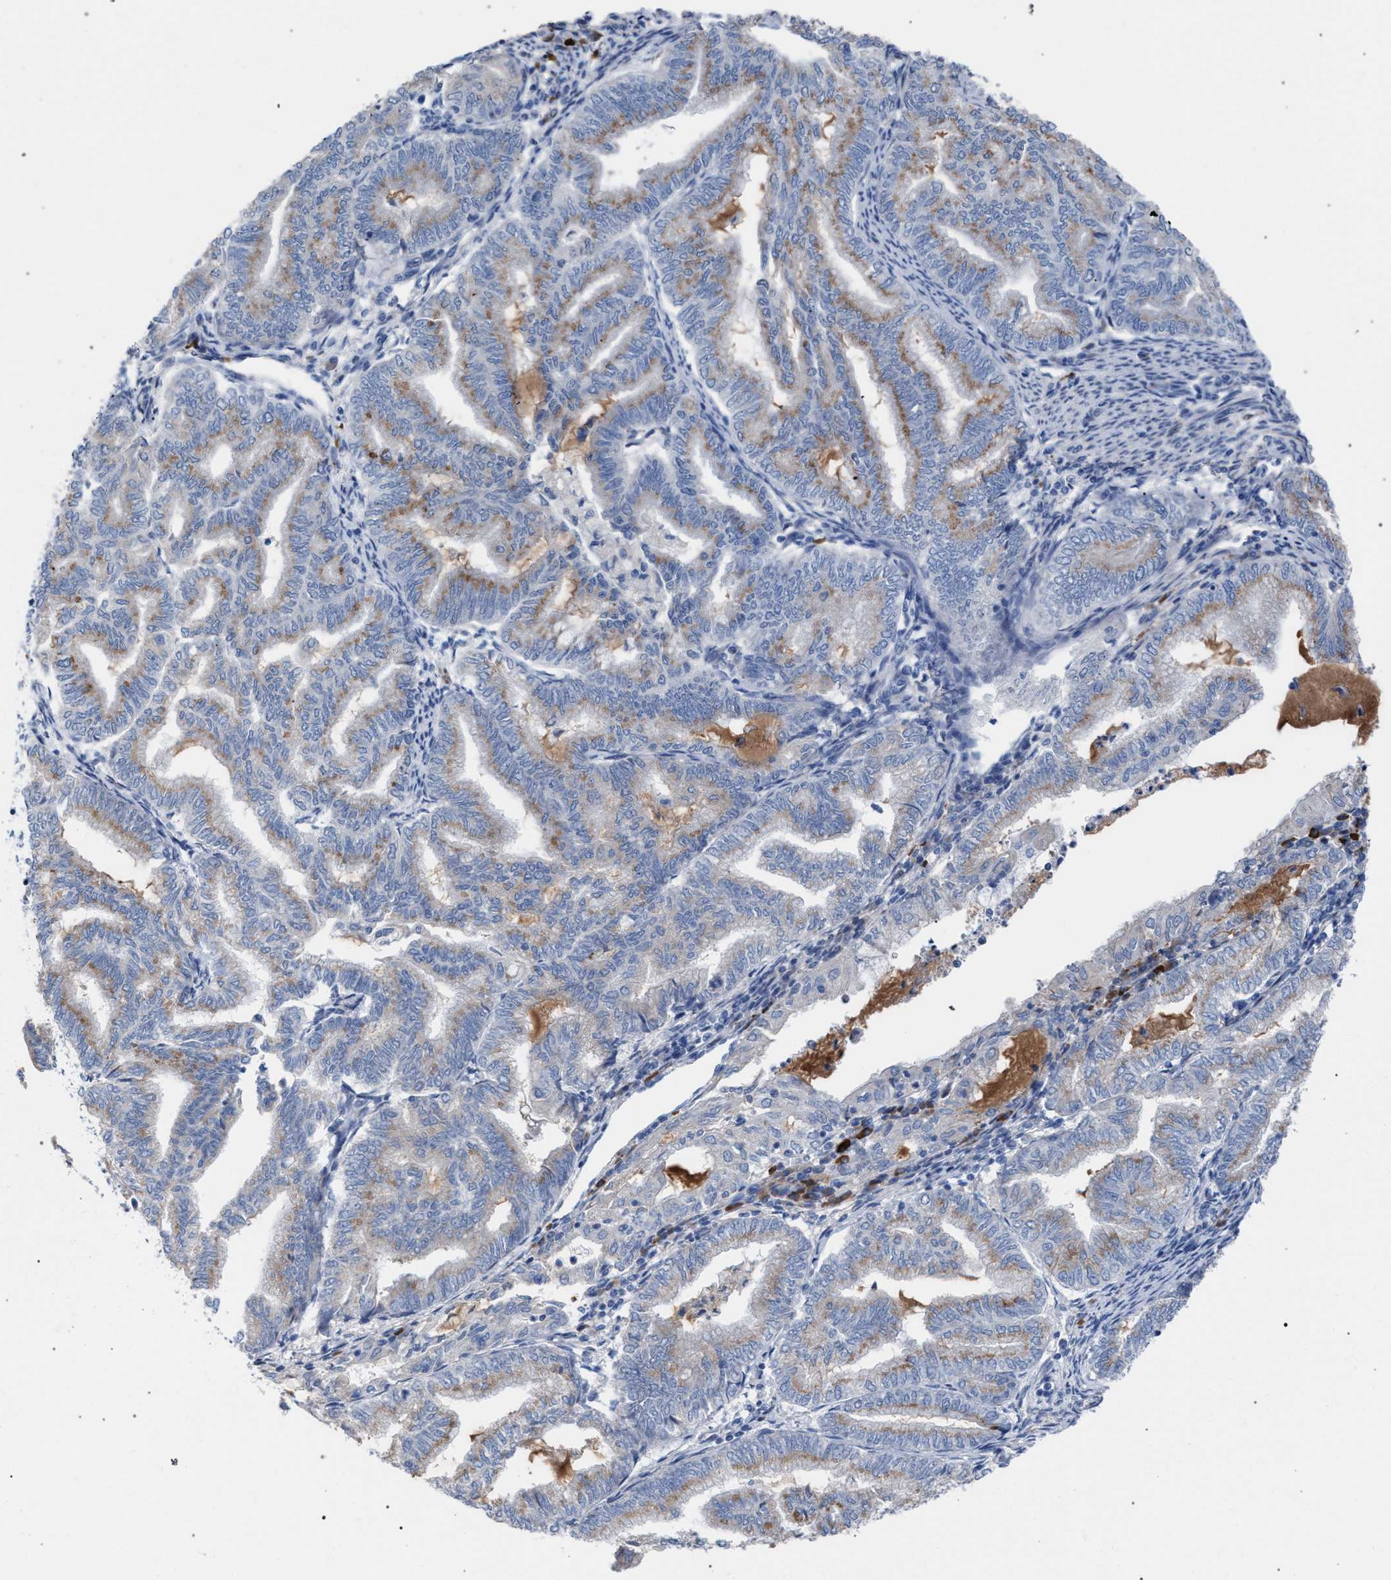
{"staining": {"intensity": "weak", "quantity": "25%-75%", "location": "cytoplasmic/membranous"}, "tissue": "endometrial cancer", "cell_type": "Tumor cells", "image_type": "cancer", "snomed": [{"axis": "morphology", "description": "Adenocarcinoma, NOS"}, {"axis": "topography", "description": "Endometrium"}], "caption": "Endometrial cancer (adenocarcinoma) stained with a brown dye reveals weak cytoplasmic/membranous positive positivity in approximately 25%-75% of tumor cells.", "gene": "RNF135", "patient": {"sex": "female", "age": 79}}